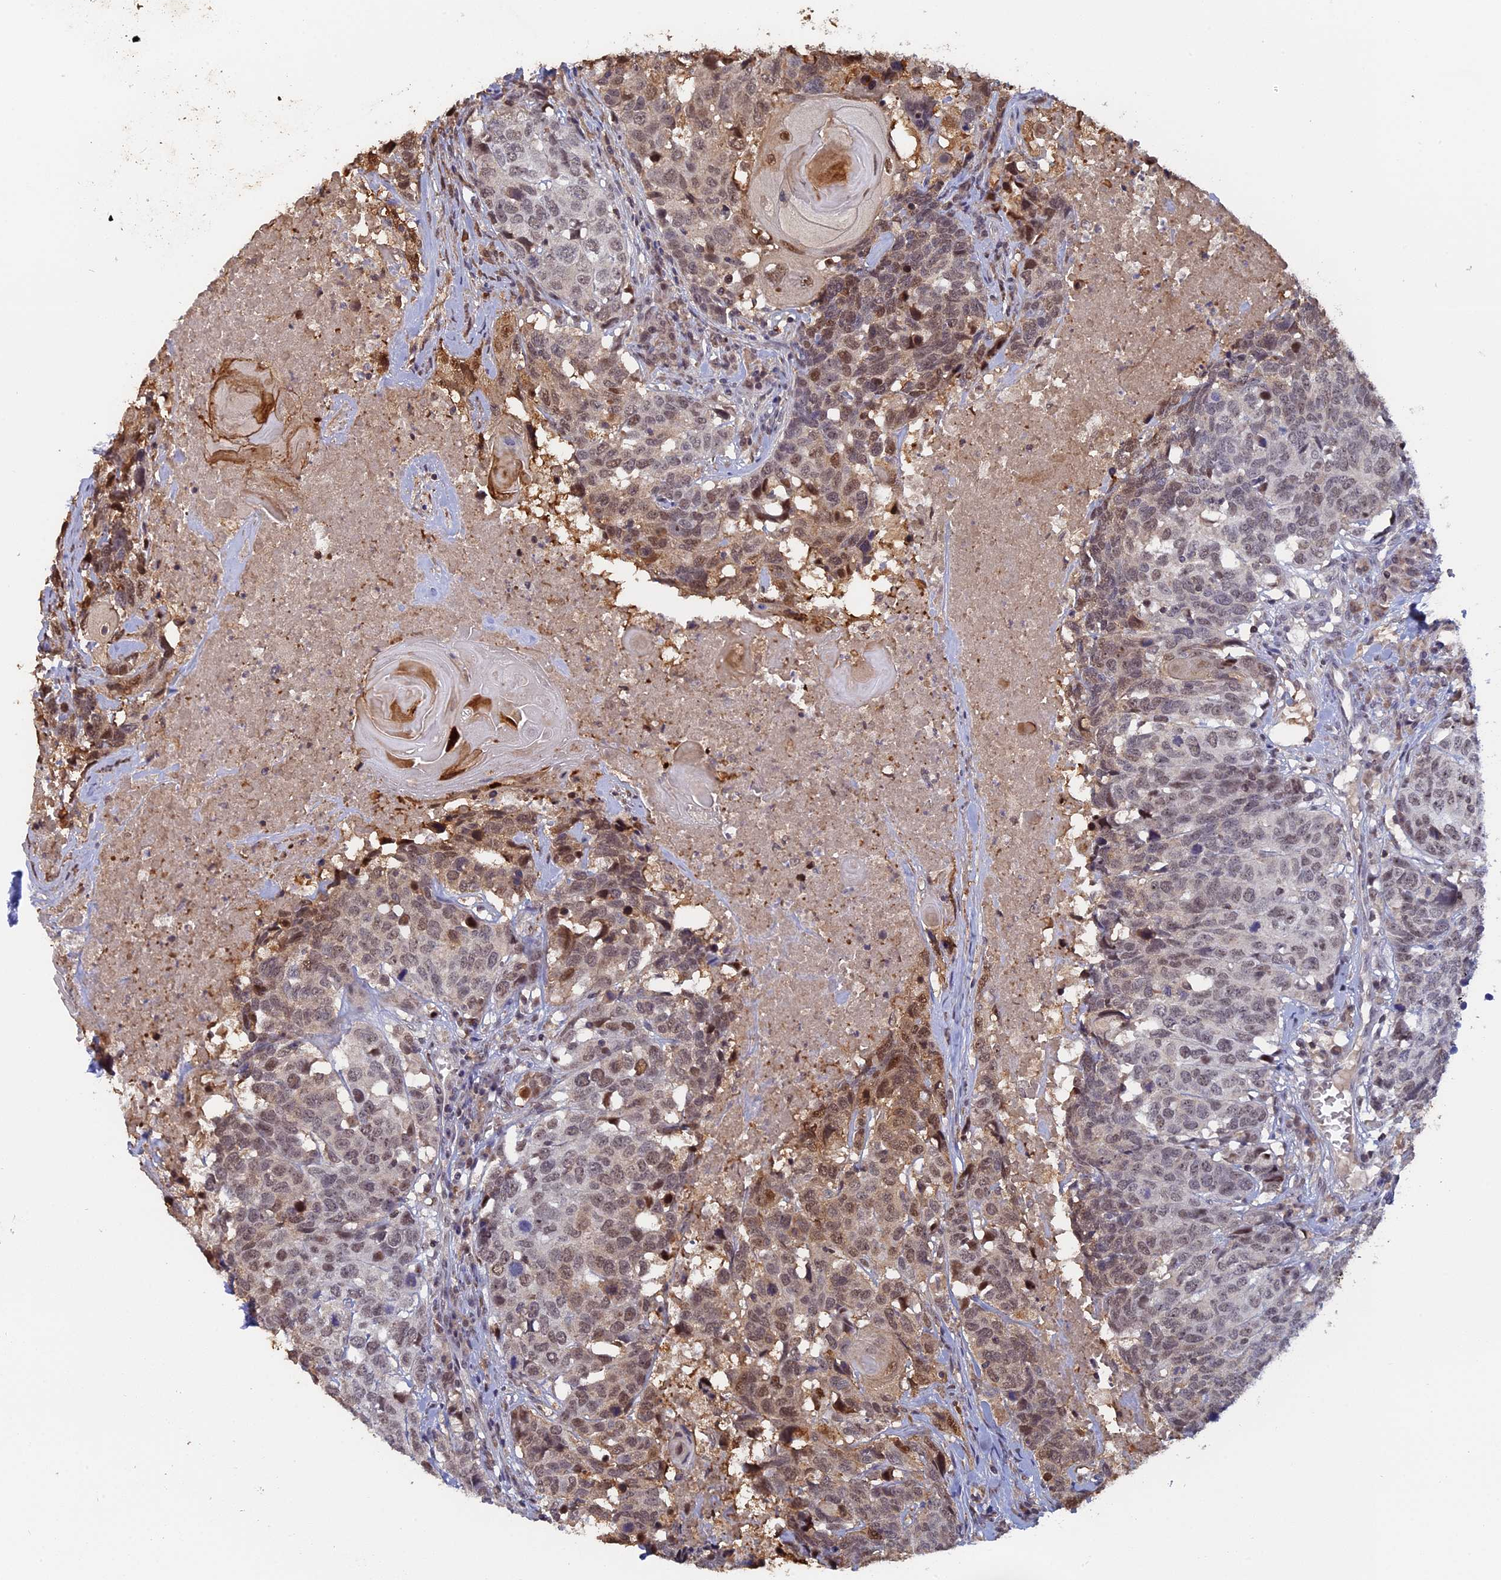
{"staining": {"intensity": "moderate", "quantity": "25%-75%", "location": "nuclear"}, "tissue": "head and neck cancer", "cell_type": "Tumor cells", "image_type": "cancer", "snomed": [{"axis": "morphology", "description": "Squamous cell carcinoma, NOS"}, {"axis": "topography", "description": "Head-Neck"}], "caption": "There is medium levels of moderate nuclear staining in tumor cells of head and neck cancer (squamous cell carcinoma), as demonstrated by immunohistochemical staining (brown color).", "gene": "FAM98C", "patient": {"sex": "male", "age": 66}}